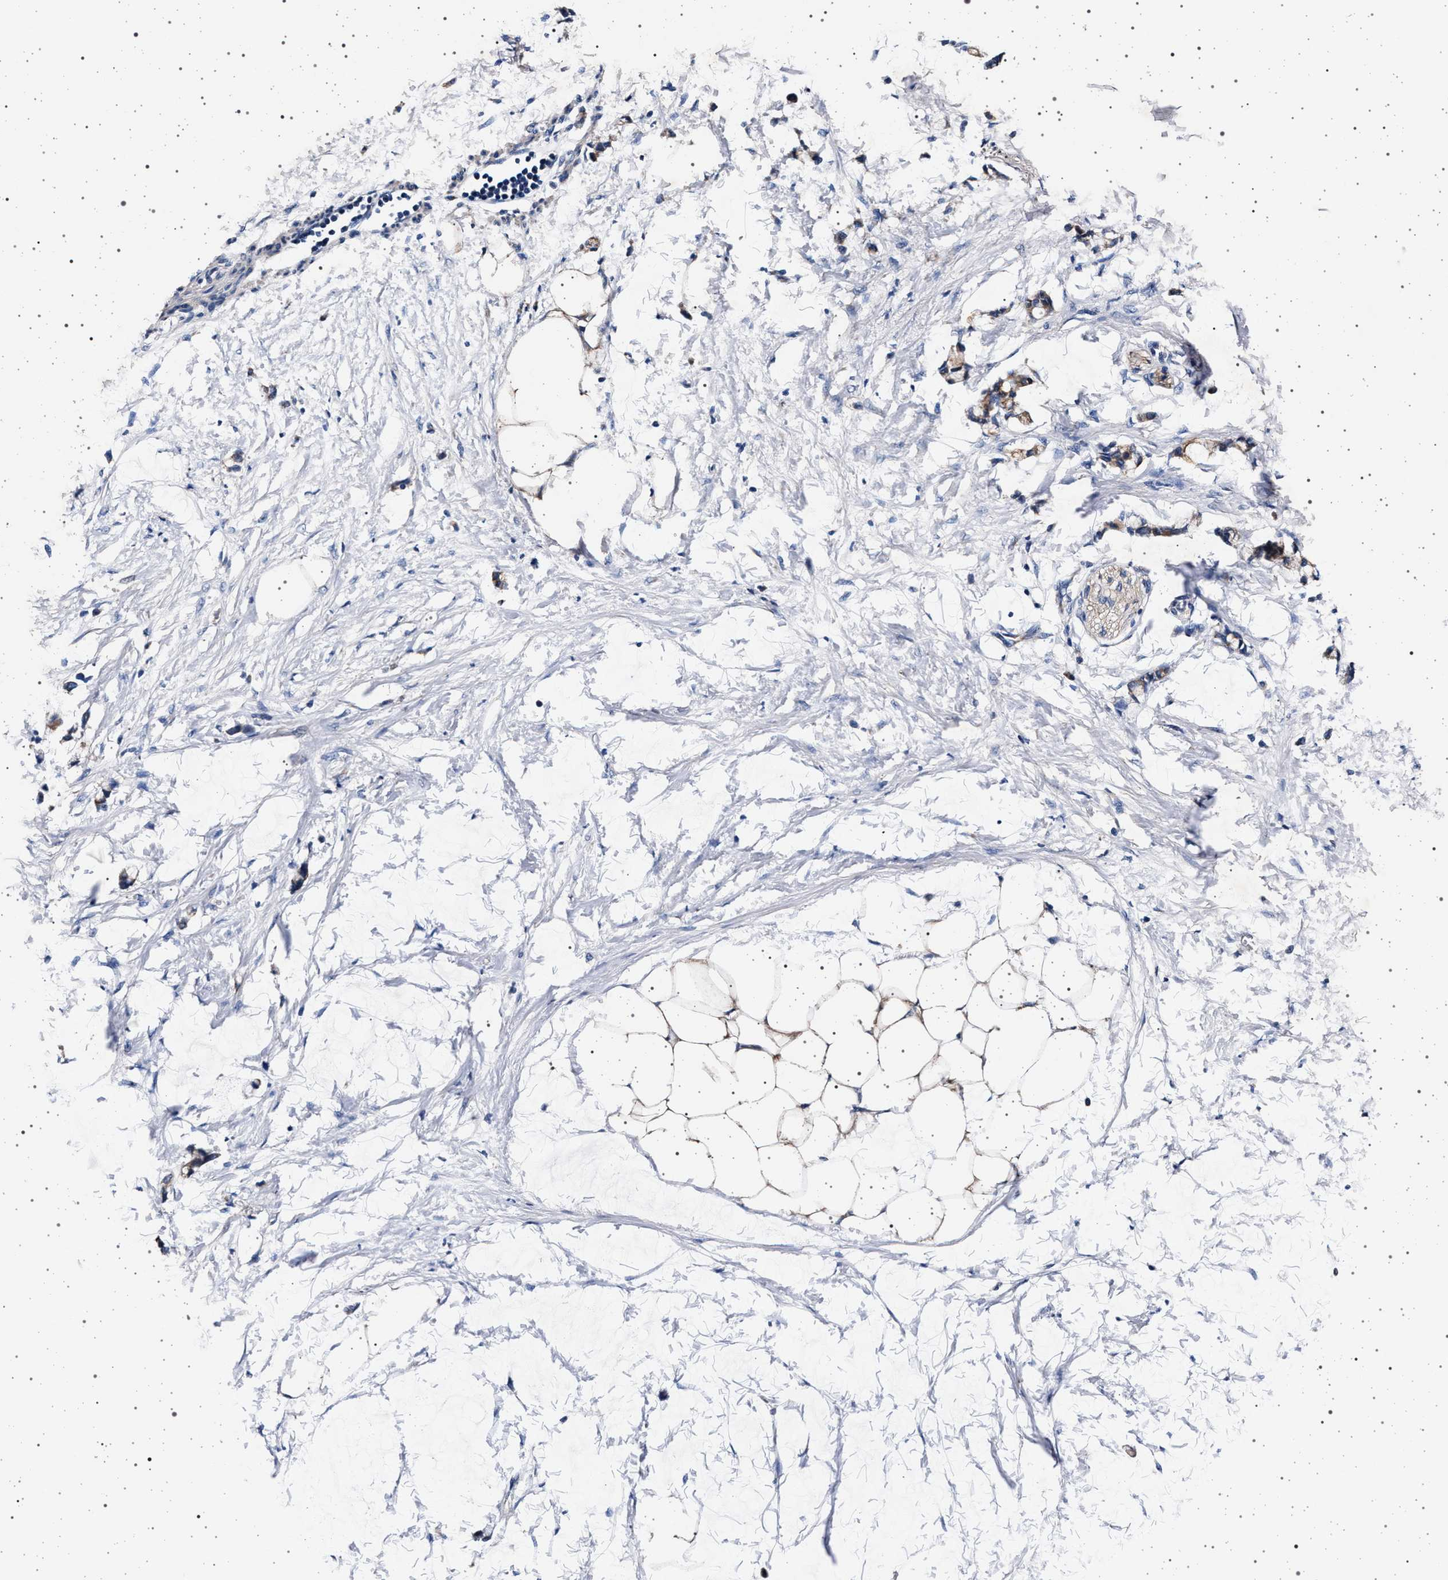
{"staining": {"intensity": "negative", "quantity": "none", "location": "none"}, "tissue": "smooth muscle", "cell_type": "Smooth muscle cells", "image_type": "normal", "snomed": [{"axis": "morphology", "description": "Normal tissue, NOS"}, {"axis": "morphology", "description": "Adenocarcinoma, NOS"}, {"axis": "topography", "description": "Smooth muscle"}, {"axis": "topography", "description": "Colon"}], "caption": "Immunohistochemistry histopathology image of benign smooth muscle stained for a protein (brown), which reveals no expression in smooth muscle cells.", "gene": "MAP3K2", "patient": {"sex": "male", "age": 14}}